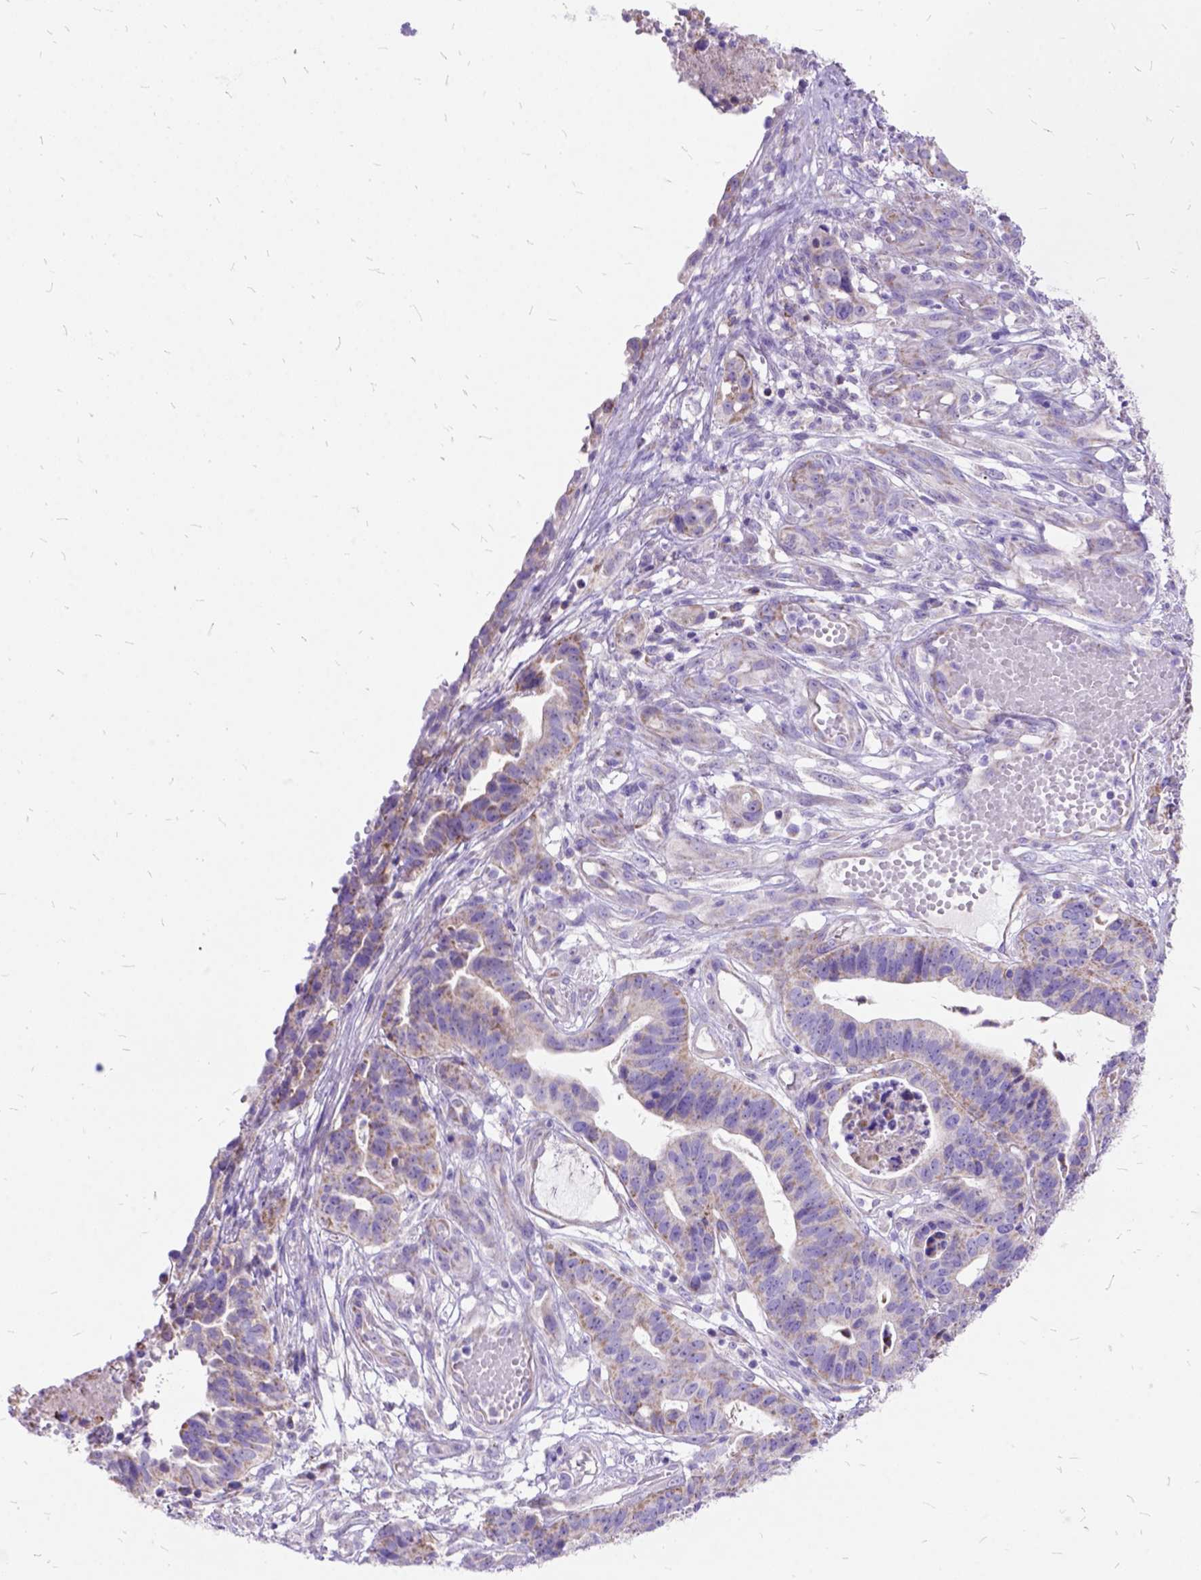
{"staining": {"intensity": "weak", "quantity": "25%-75%", "location": "cytoplasmic/membranous"}, "tissue": "stomach cancer", "cell_type": "Tumor cells", "image_type": "cancer", "snomed": [{"axis": "morphology", "description": "Adenocarcinoma, NOS"}, {"axis": "topography", "description": "Stomach, upper"}], "caption": "This image exhibits stomach cancer stained with IHC to label a protein in brown. The cytoplasmic/membranous of tumor cells show weak positivity for the protein. Nuclei are counter-stained blue.", "gene": "CTAG2", "patient": {"sex": "female", "age": 67}}